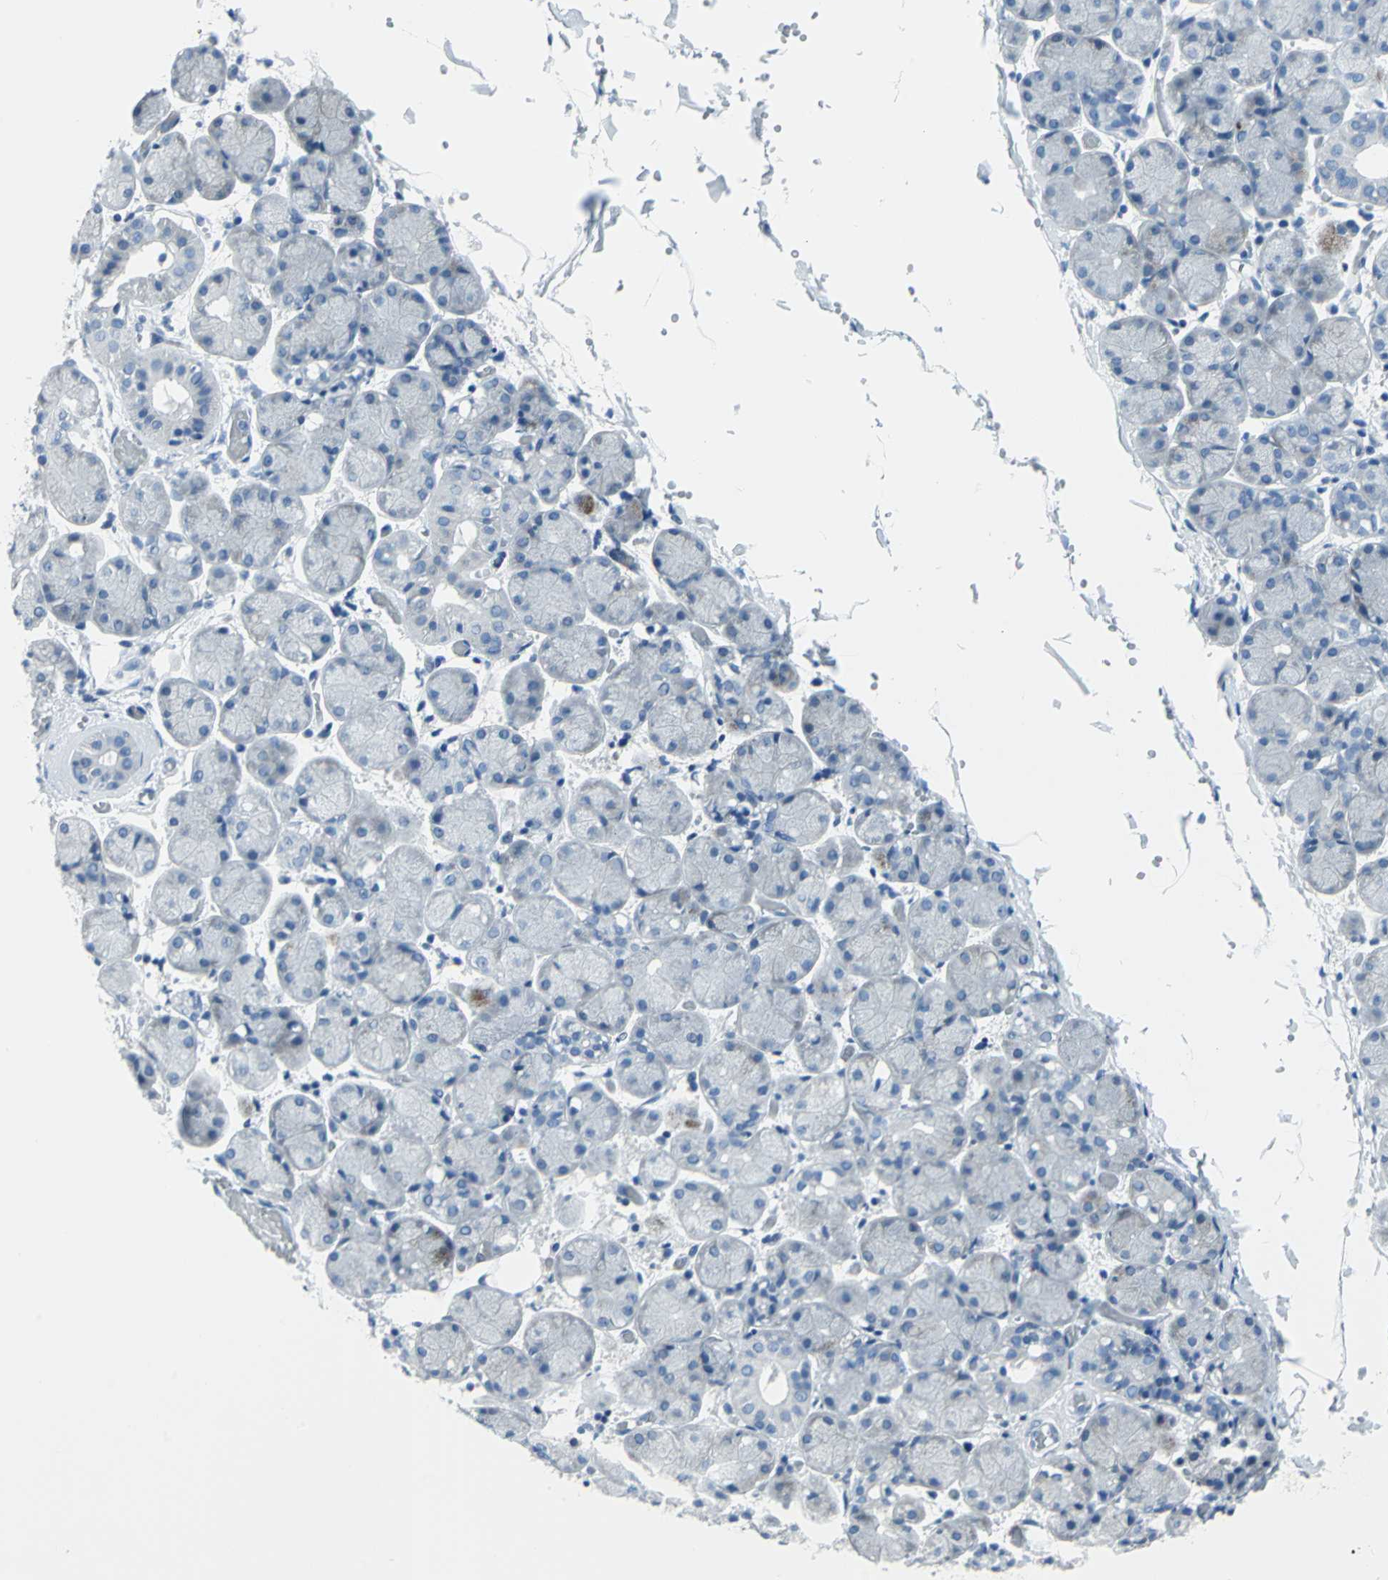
{"staining": {"intensity": "weak", "quantity": "<25%", "location": "cytoplasmic/membranous"}, "tissue": "salivary gland", "cell_type": "Glandular cells", "image_type": "normal", "snomed": [{"axis": "morphology", "description": "Normal tissue, NOS"}, {"axis": "topography", "description": "Salivary gland"}], "caption": "Histopathology image shows no significant protein expression in glandular cells of benign salivary gland. The staining is performed using DAB (3,3'-diaminobenzidine) brown chromogen with nuclei counter-stained in using hematoxylin.", "gene": "DNAI2", "patient": {"sex": "female", "age": 24}}